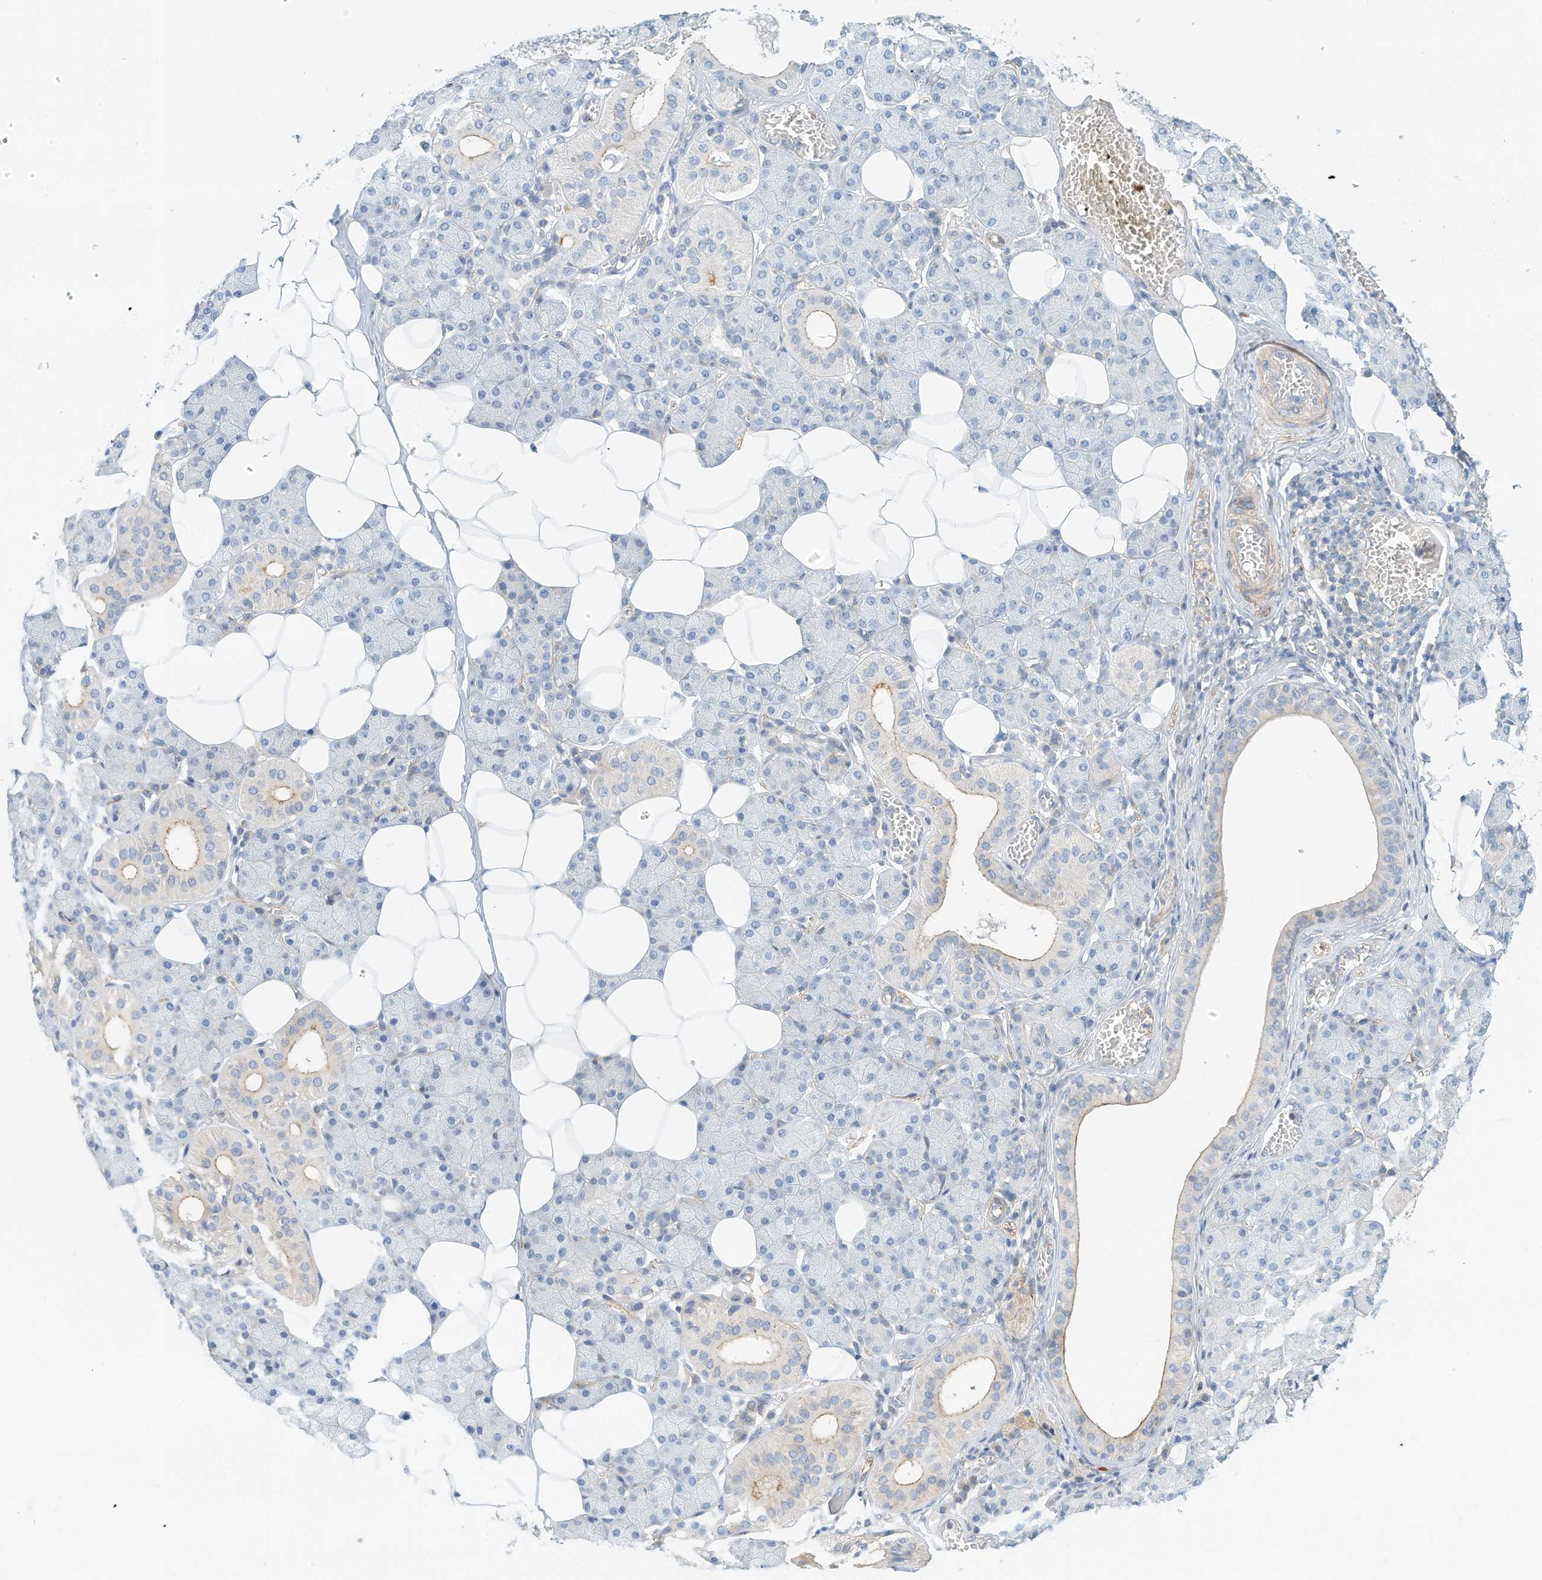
{"staining": {"intensity": "weak", "quantity": "<25%", "location": "cytoplasmic/membranous"}, "tissue": "salivary gland", "cell_type": "Glandular cells", "image_type": "normal", "snomed": [{"axis": "morphology", "description": "Normal tissue, NOS"}, {"axis": "topography", "description": "Salivary gland"}], "caption": "DAB (3,3'-diaminobenzidine) immunohistochemical staining of benign salivary gland exhibits no significant positivity in glandular cells.", "gene": "MICAL1", "patient": {"sex": "female", "age": 33}}